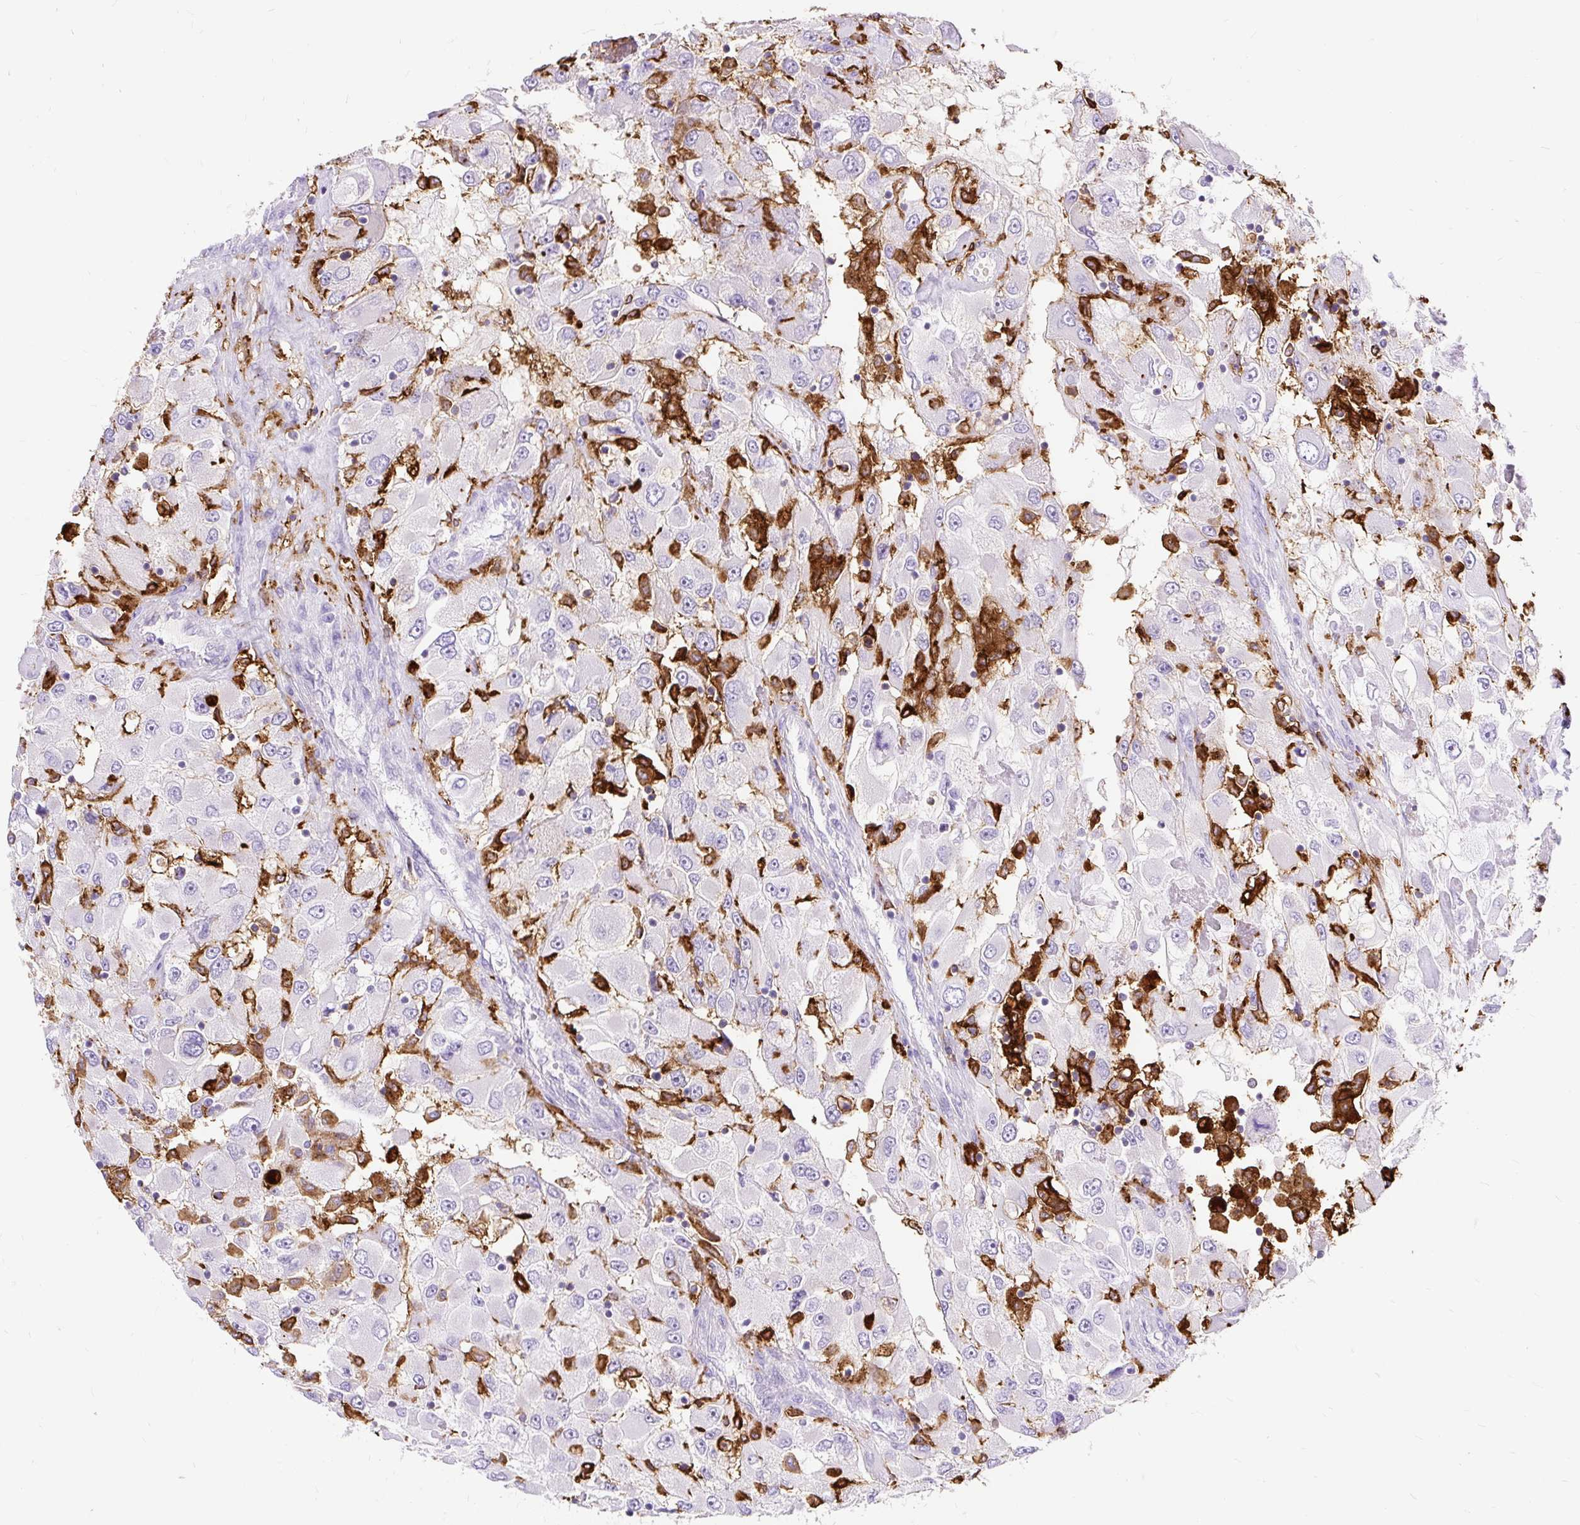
{"staining": {"intensity": "negative", "quantity": "none", "location": "none"}, "tissue": "renal cancer", "cell_type": "Tumor cells", "image_type": "cancer", "snomed": [{"axis": "morphology", "description": "Adenocarcinoma, NOS"}, {"axis": "topography", "description": "Kidney"}], "caption": "Tumor cells are negative for brown protein staining in renal cancer. (DAB immunohistochemistry (IHC) visualized using brightfield microscopy, high magnification).", "gene": "HLA-DRA", "patient": {"sex": "female", "age": 52}}